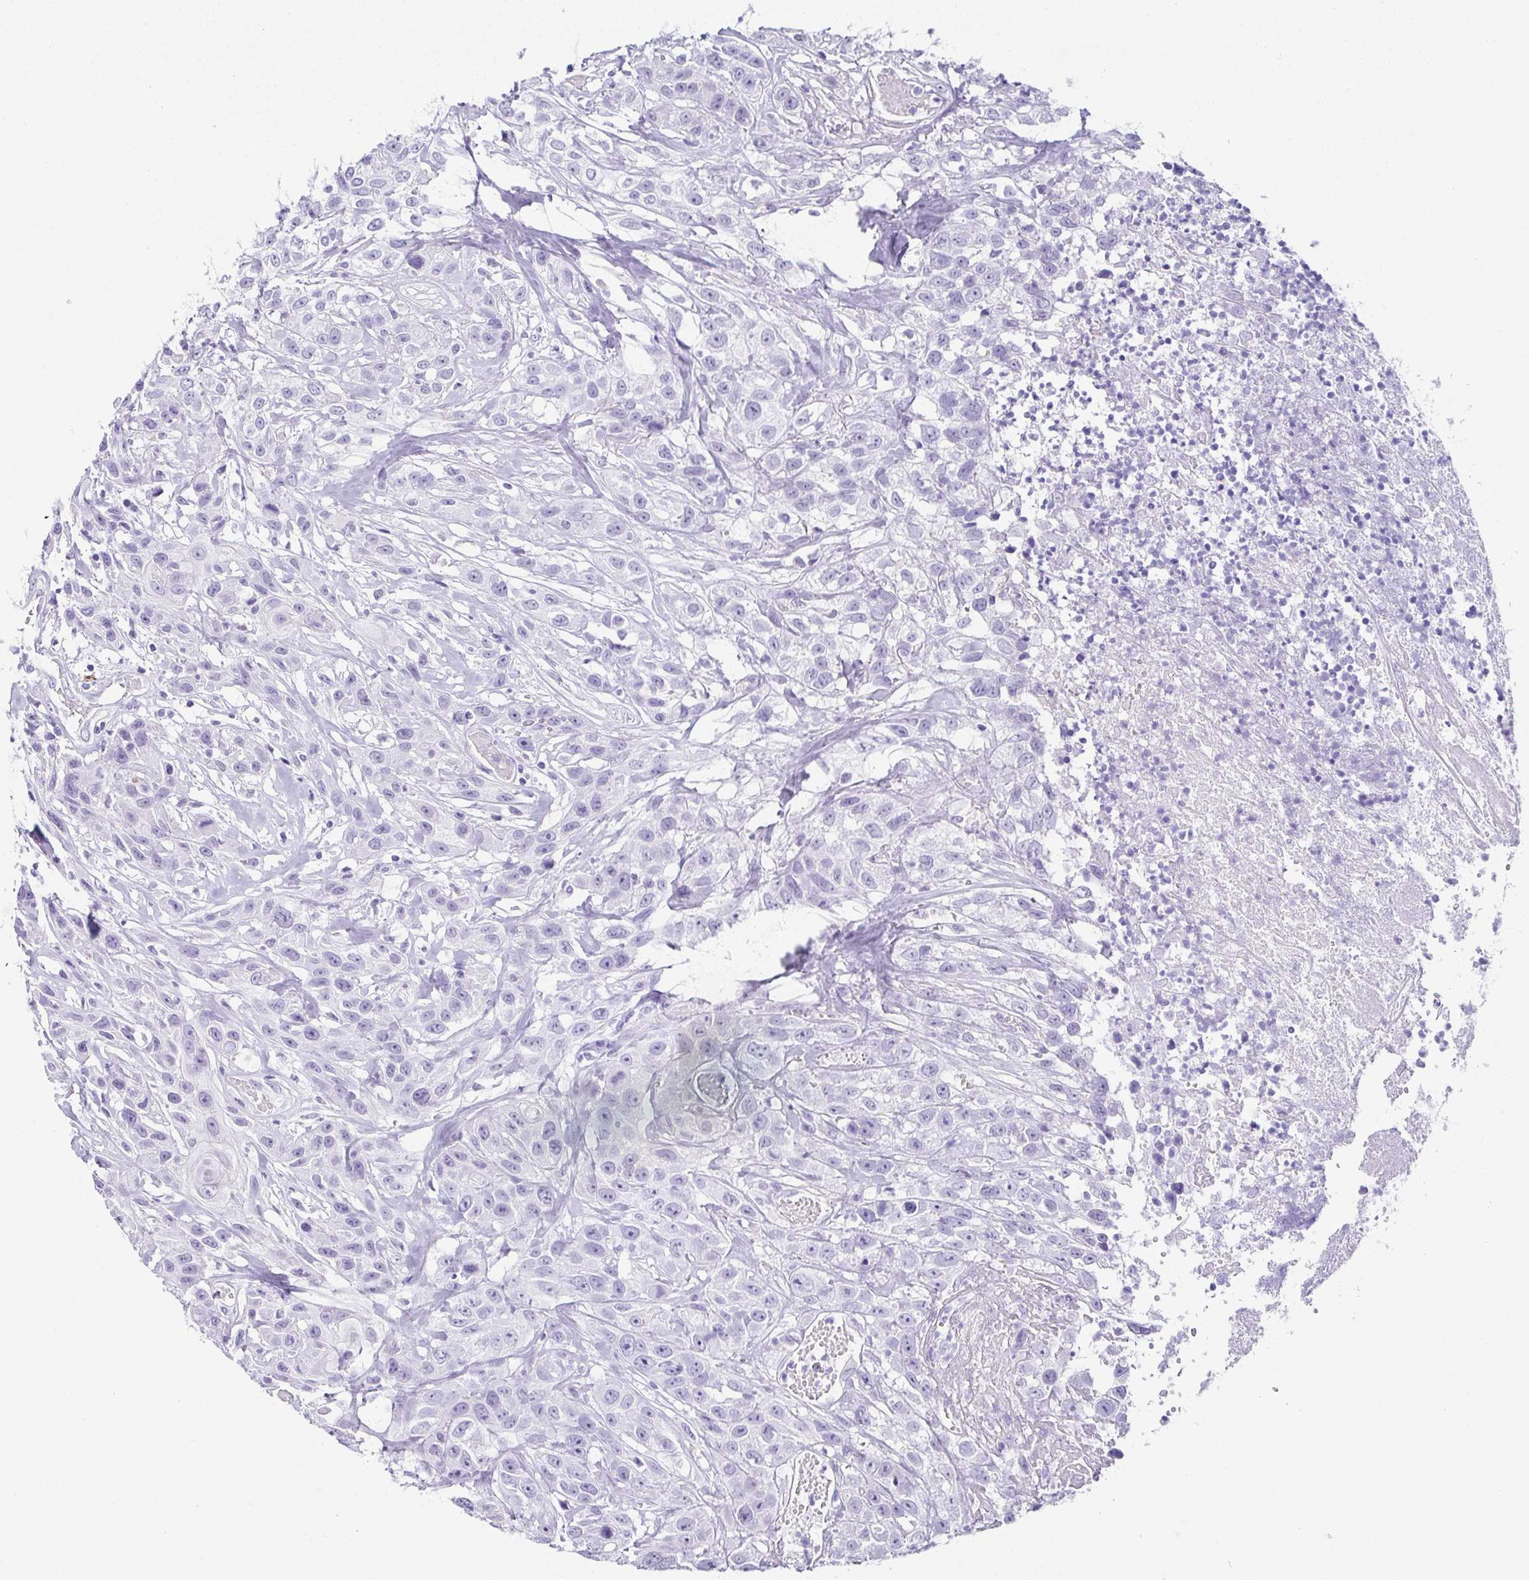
{"staining": {"intensity": "negative", "quantity": "none", "location": "none"}, "tissue": "head and neck cancer", "cell_type": "Tumor cells", "image_type": "cancer", "snomed": [{"axis": "morphology", "description": "Squamous cell carcinoma, NOS"}, {"axis": "topography", "description": "Head-Neck"}], "caption": "DAB (3,3'-diaminobenzidine) immunohistochemical staining of human head and neck squamous cell carcinoma demonstrates no significant expression in tumor cells.", "gene": "ESX1", "patient": {"sex": "male", "age": 57}}